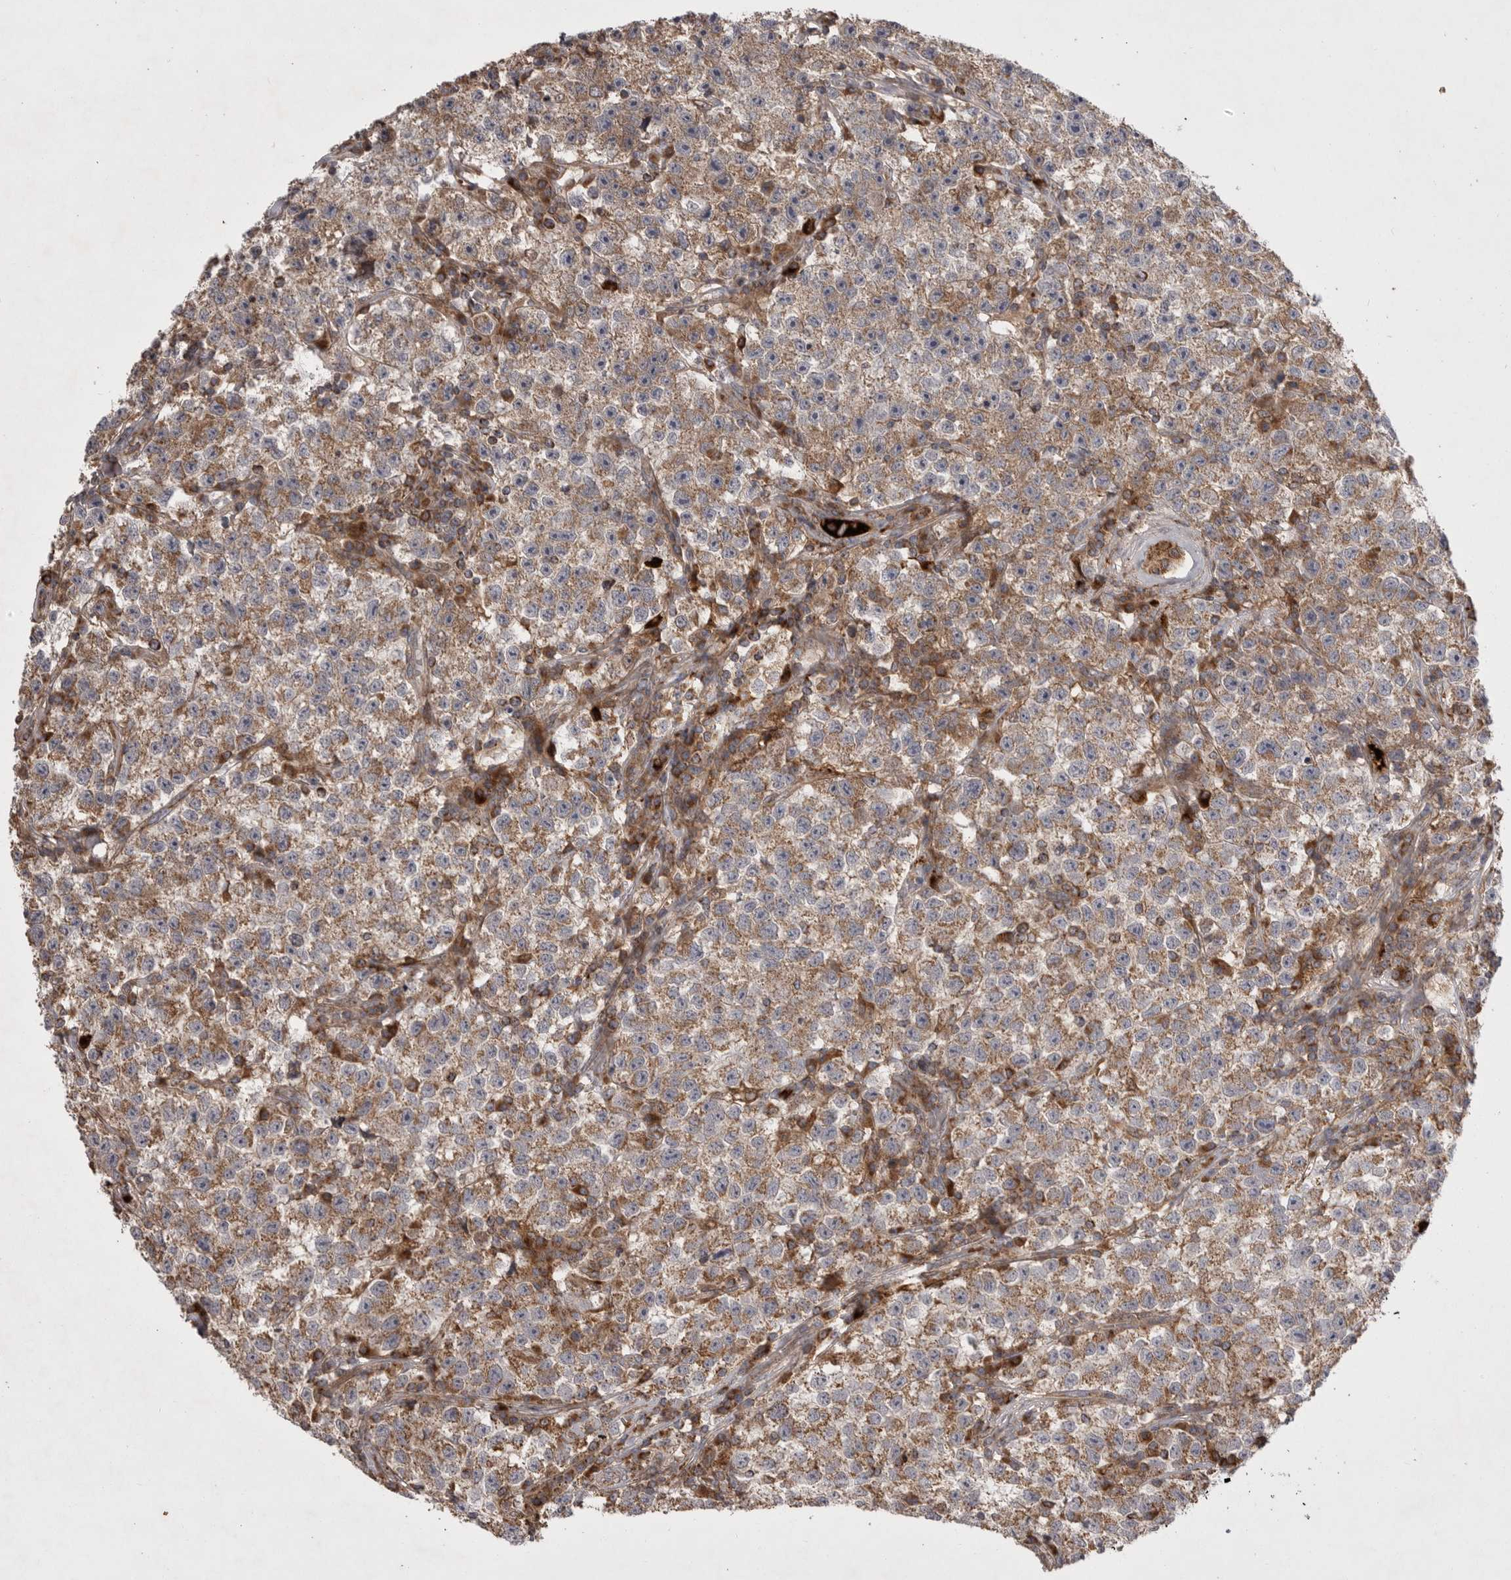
{"staining": {"intensity": "moderate", "quantity": ">75%", "location": "cytoplasmic/membranous"}, "tissue": "testis cancer", "cell_type": "Tumor cells", "image_type": "cancer", "snomed": [{"axis": "morphology", "description": "Seminoma, NOS"}, {"axis": "topography", "description": "Testis"}], "caption": "An image of human seminoma (testis) stained for a protein displays moderate cytoplasmic/membranous brown staining in tumor cells.", "gene": "KYAT3", "patient": {"sex": "male", "age": 22}}